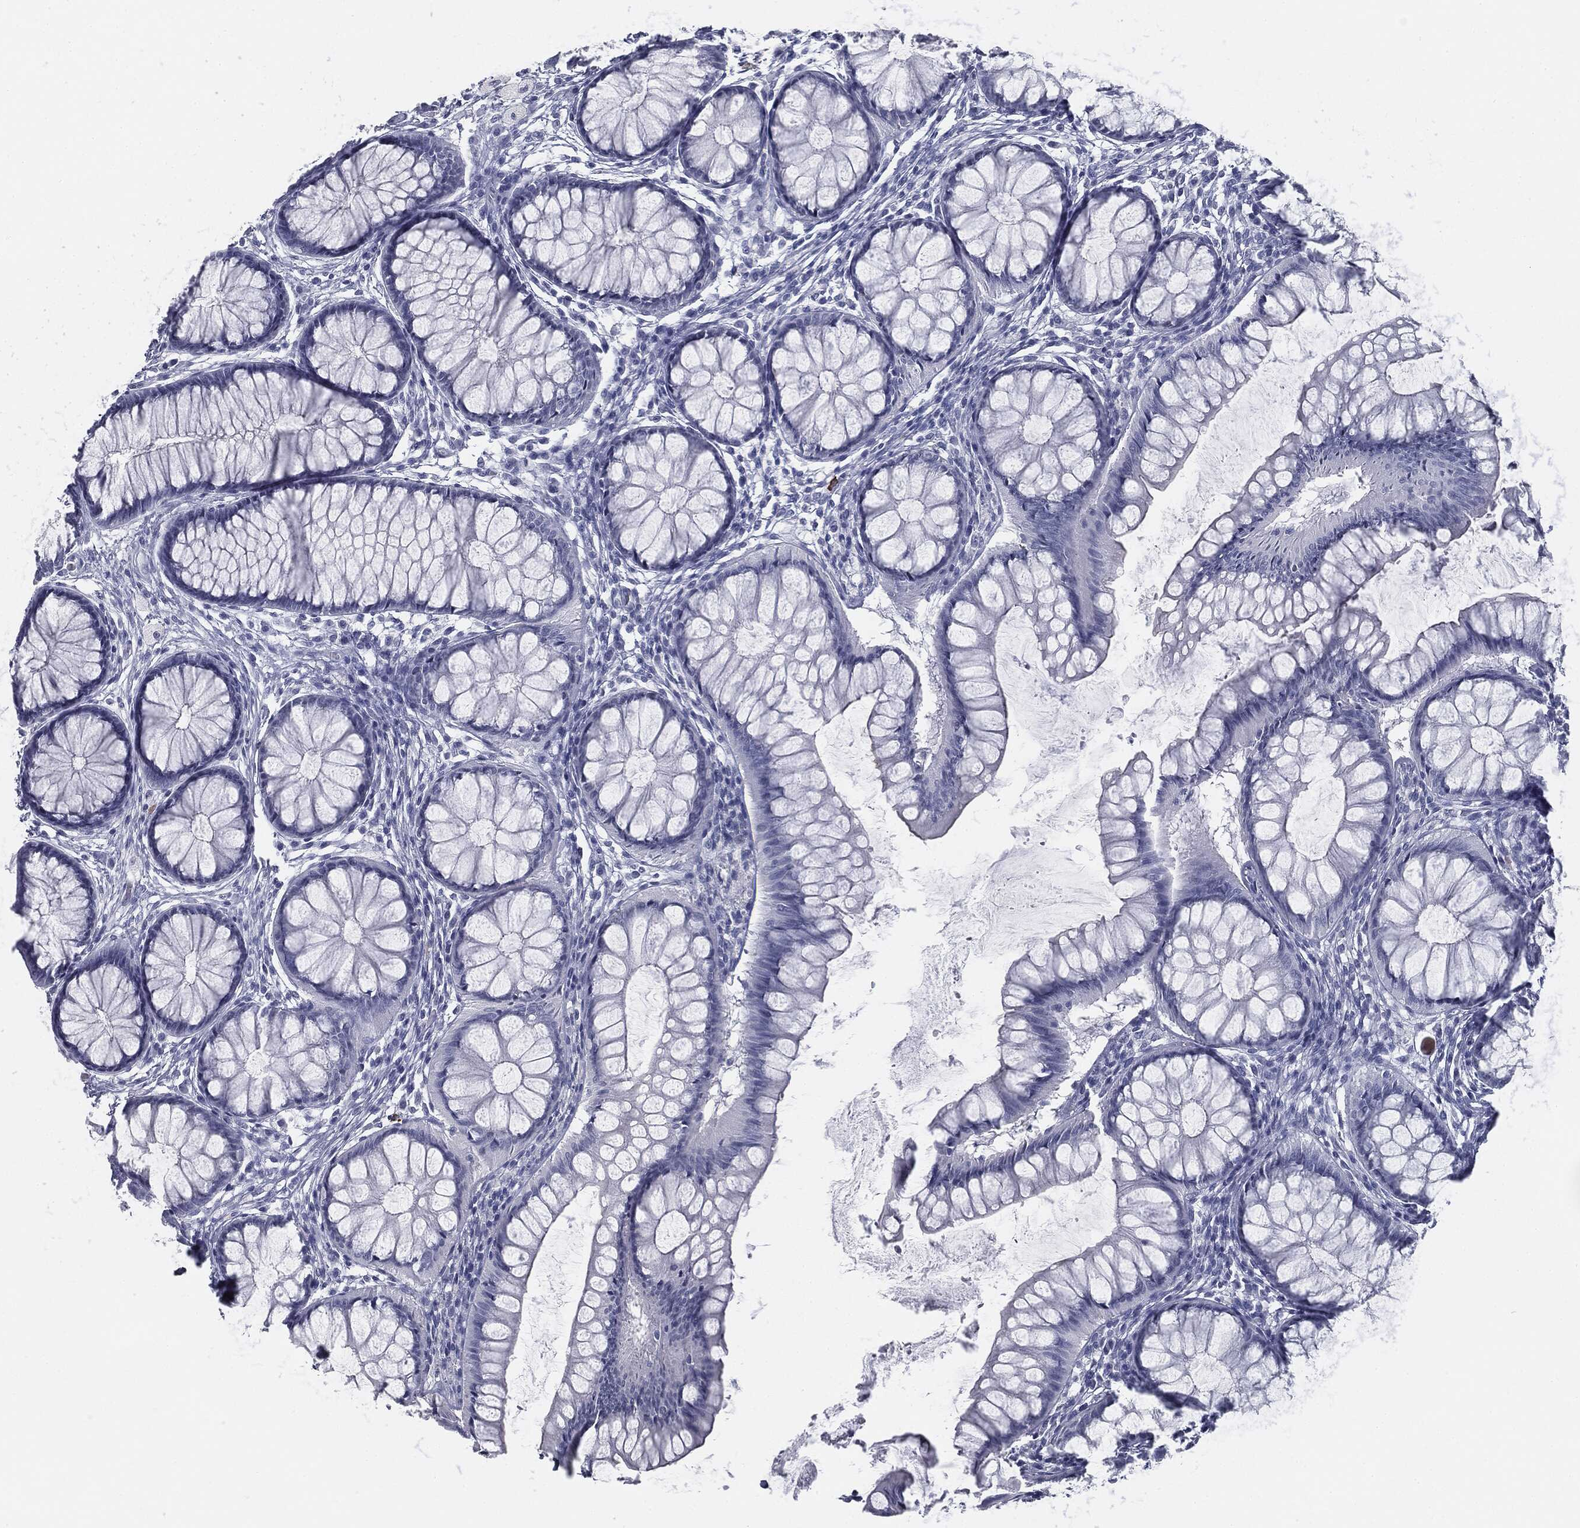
{"staining": {"intensity": "negative", "quantity": "none", "location": "none"}, "tissue": "colon", "cell_type": "Endothelial cells", "image_type": "normal", "snomed": [{"axis": "morphology", "description": "Normal tissue, NOS"}, {"axis": "topography", "description": "Colon"}], "caption": "Immunohistochemical staining of benign human colon exhibits no significant staining in endothelial cells.", "gene": "TPO", "patient": {"sex": "female", "age": 65}}